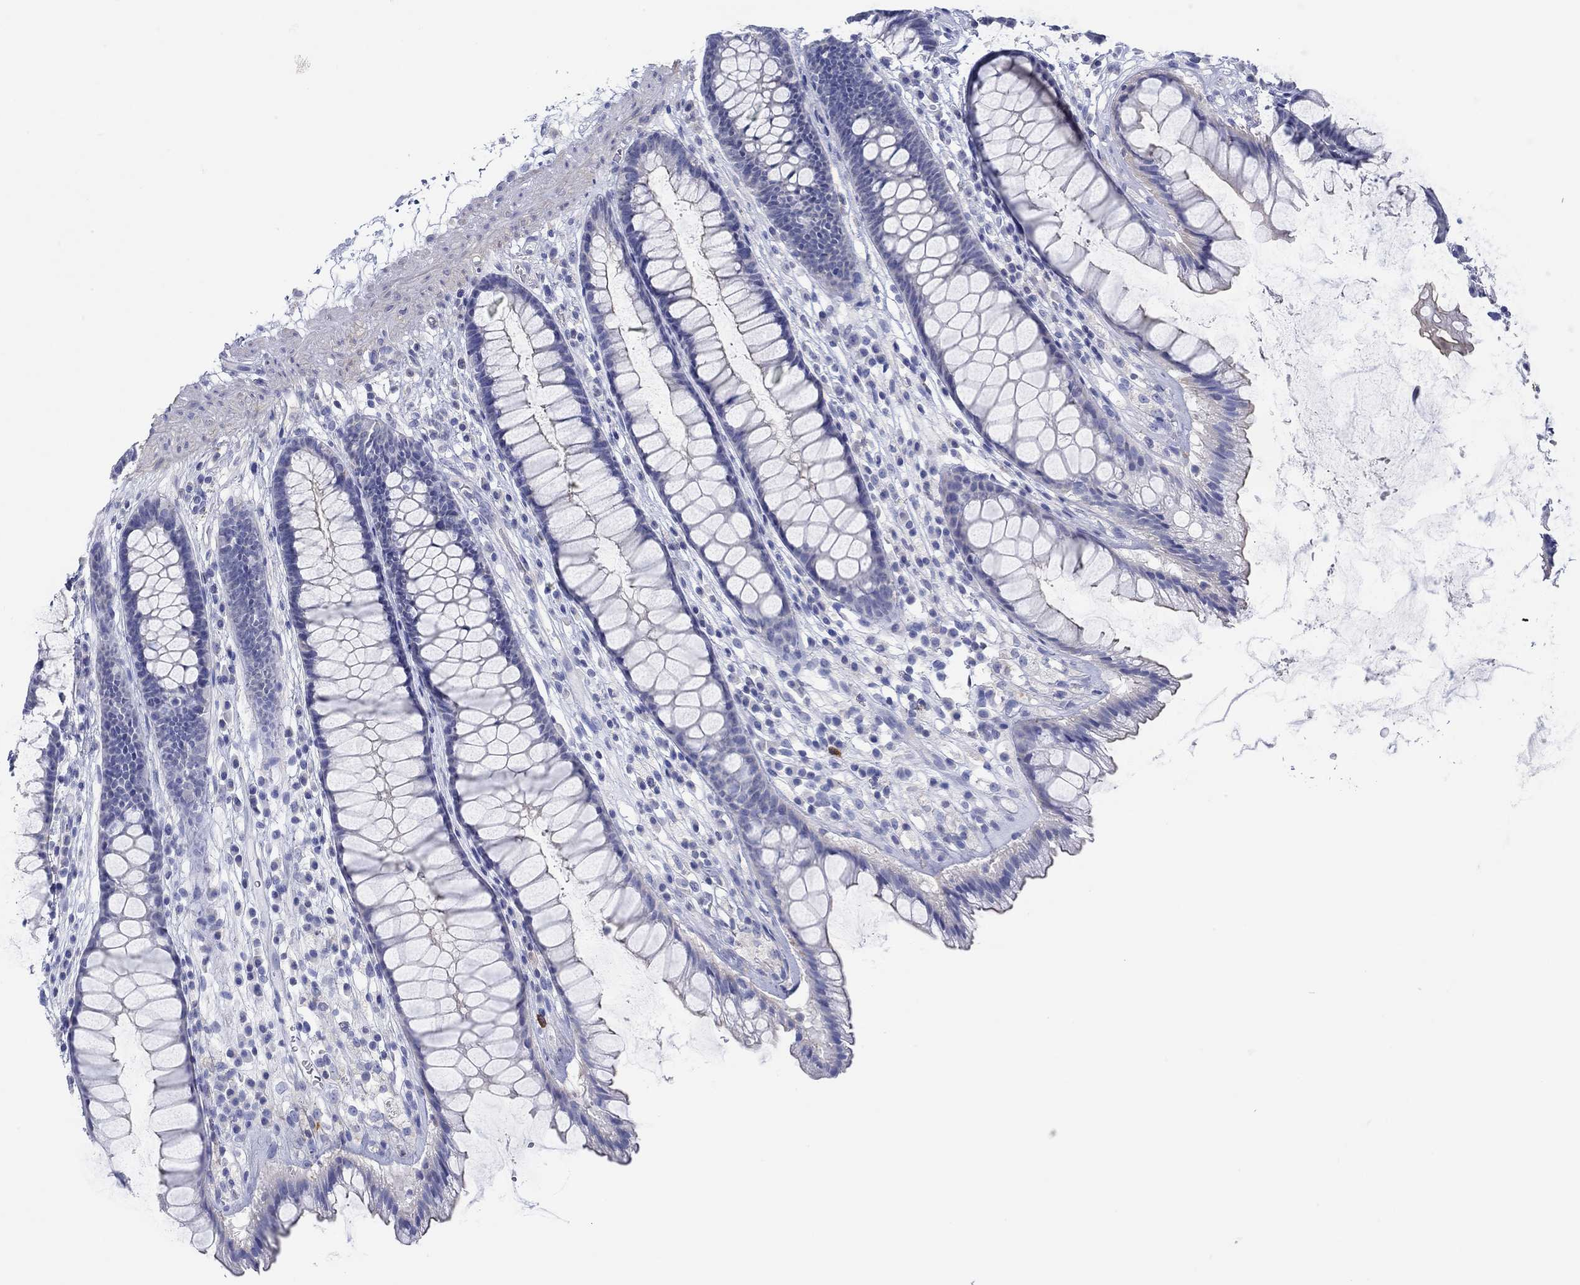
{"staining": {"intensity": "negative", "quantity": "none", "location": "none"}, "tissue": "rectum", "cell_type": "Glandular cells", "image_type": "normal", "snomed": [{"axis": "morphology", "description": "Normal tissue, NOS"}, {"axis": "topography", "description": "Rectum"}], "caption": "This micrograph is of unremarkable rectum stained with IHC to label a protein in brown with the nuclei are counter-stained blue. There is no staining in glandular cells. Nuclei are stained in blue.", "gene": "PPIL6", "patient": {"sex": "male", "age": 72}}